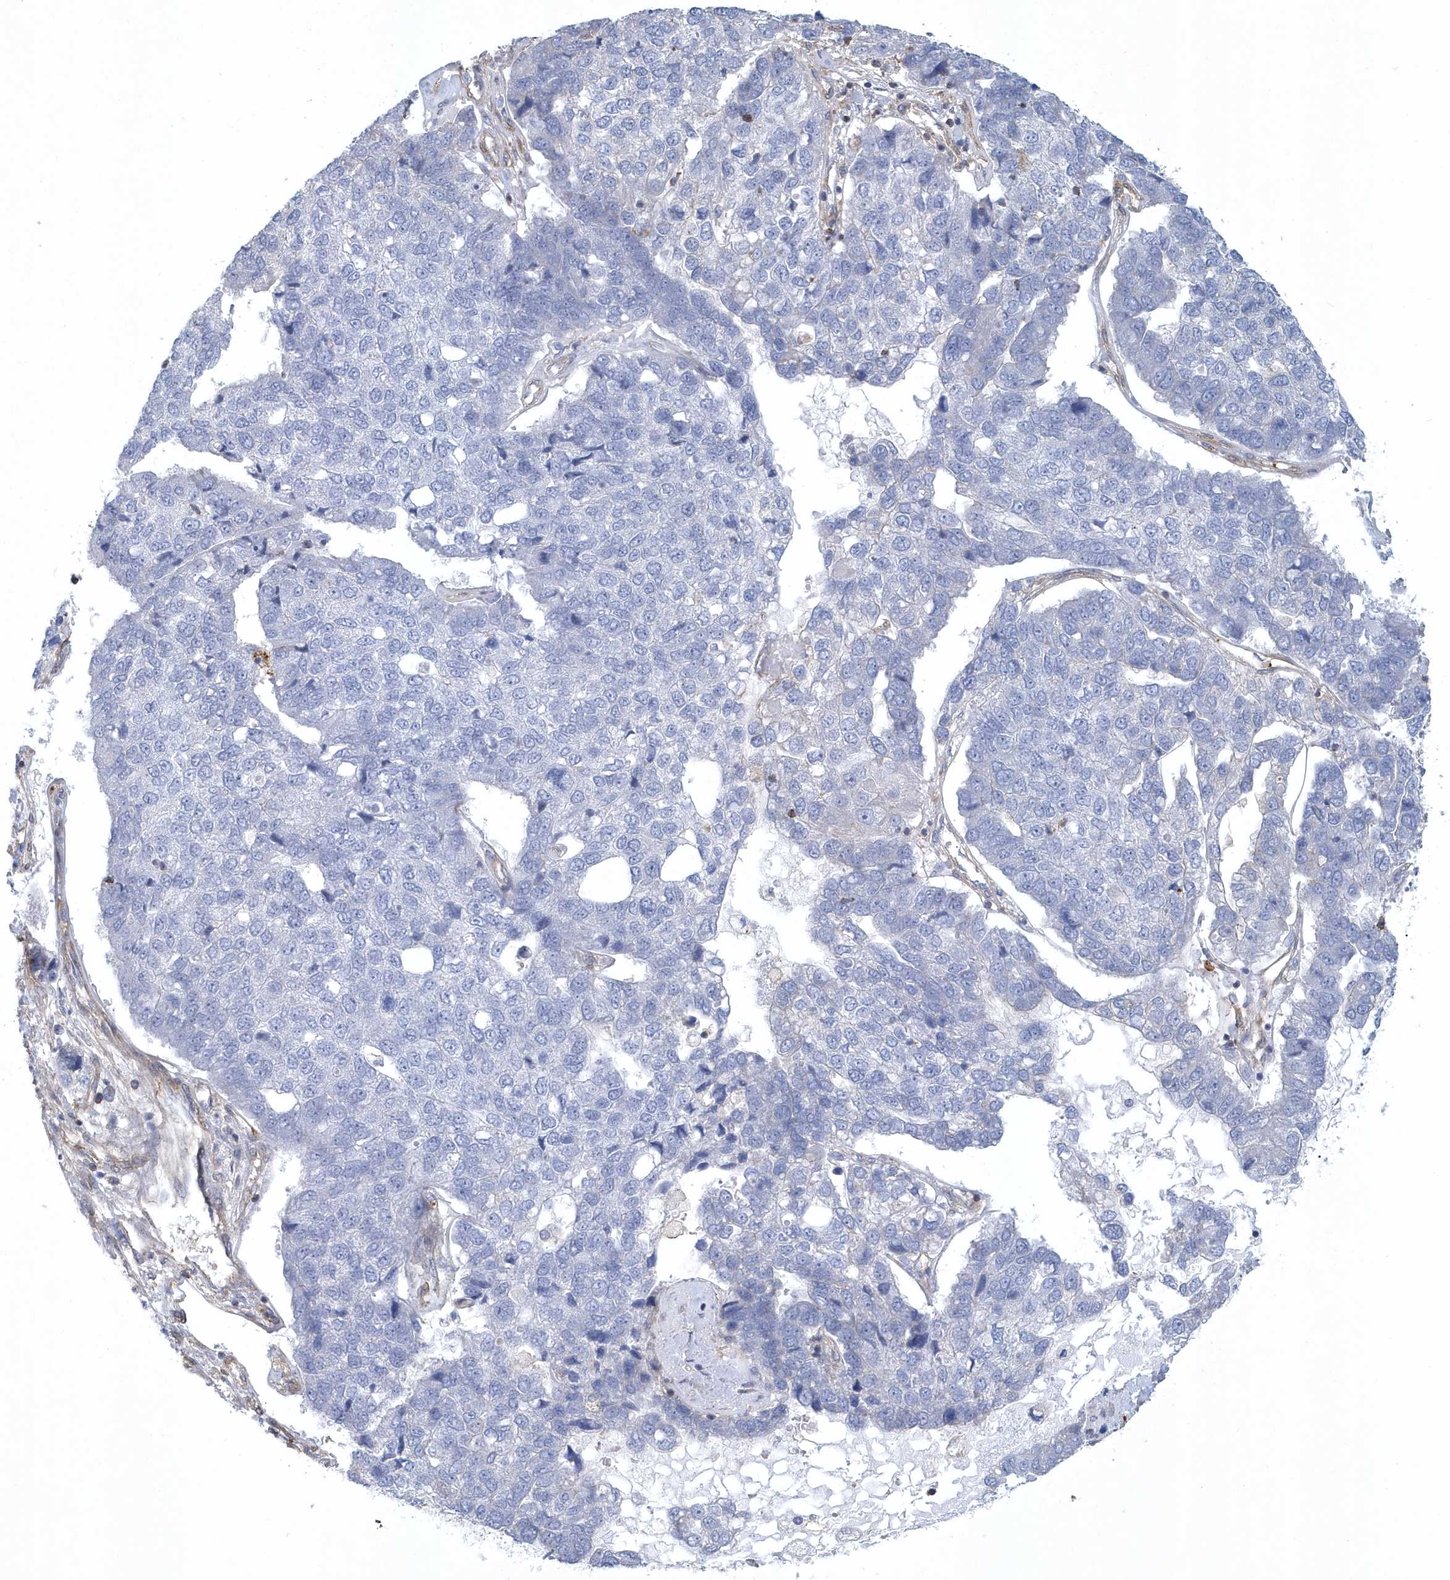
{"staining": {"intensity": "negative", "quantity": "none", "location": "none"}, "tissue": "pancreatic cancer", "cell_type": "Tumor cells", "image_type": "cancer", "snomed": [{"axis": "morphology", "description": "Adenocarcinoma, NOS"}, {"axis": "topography", "description": "Pancreas"}], "caption": "Immunohistochemical staining of adenocarcinoma (pancreatic) displays no significant expression in tumor cells. (Brightfield microscopy of DAB immunohistochemistry (IHC) at high magnification).", "gene": "ARAP2", "patient": {"sex": "female", "age": 61}}